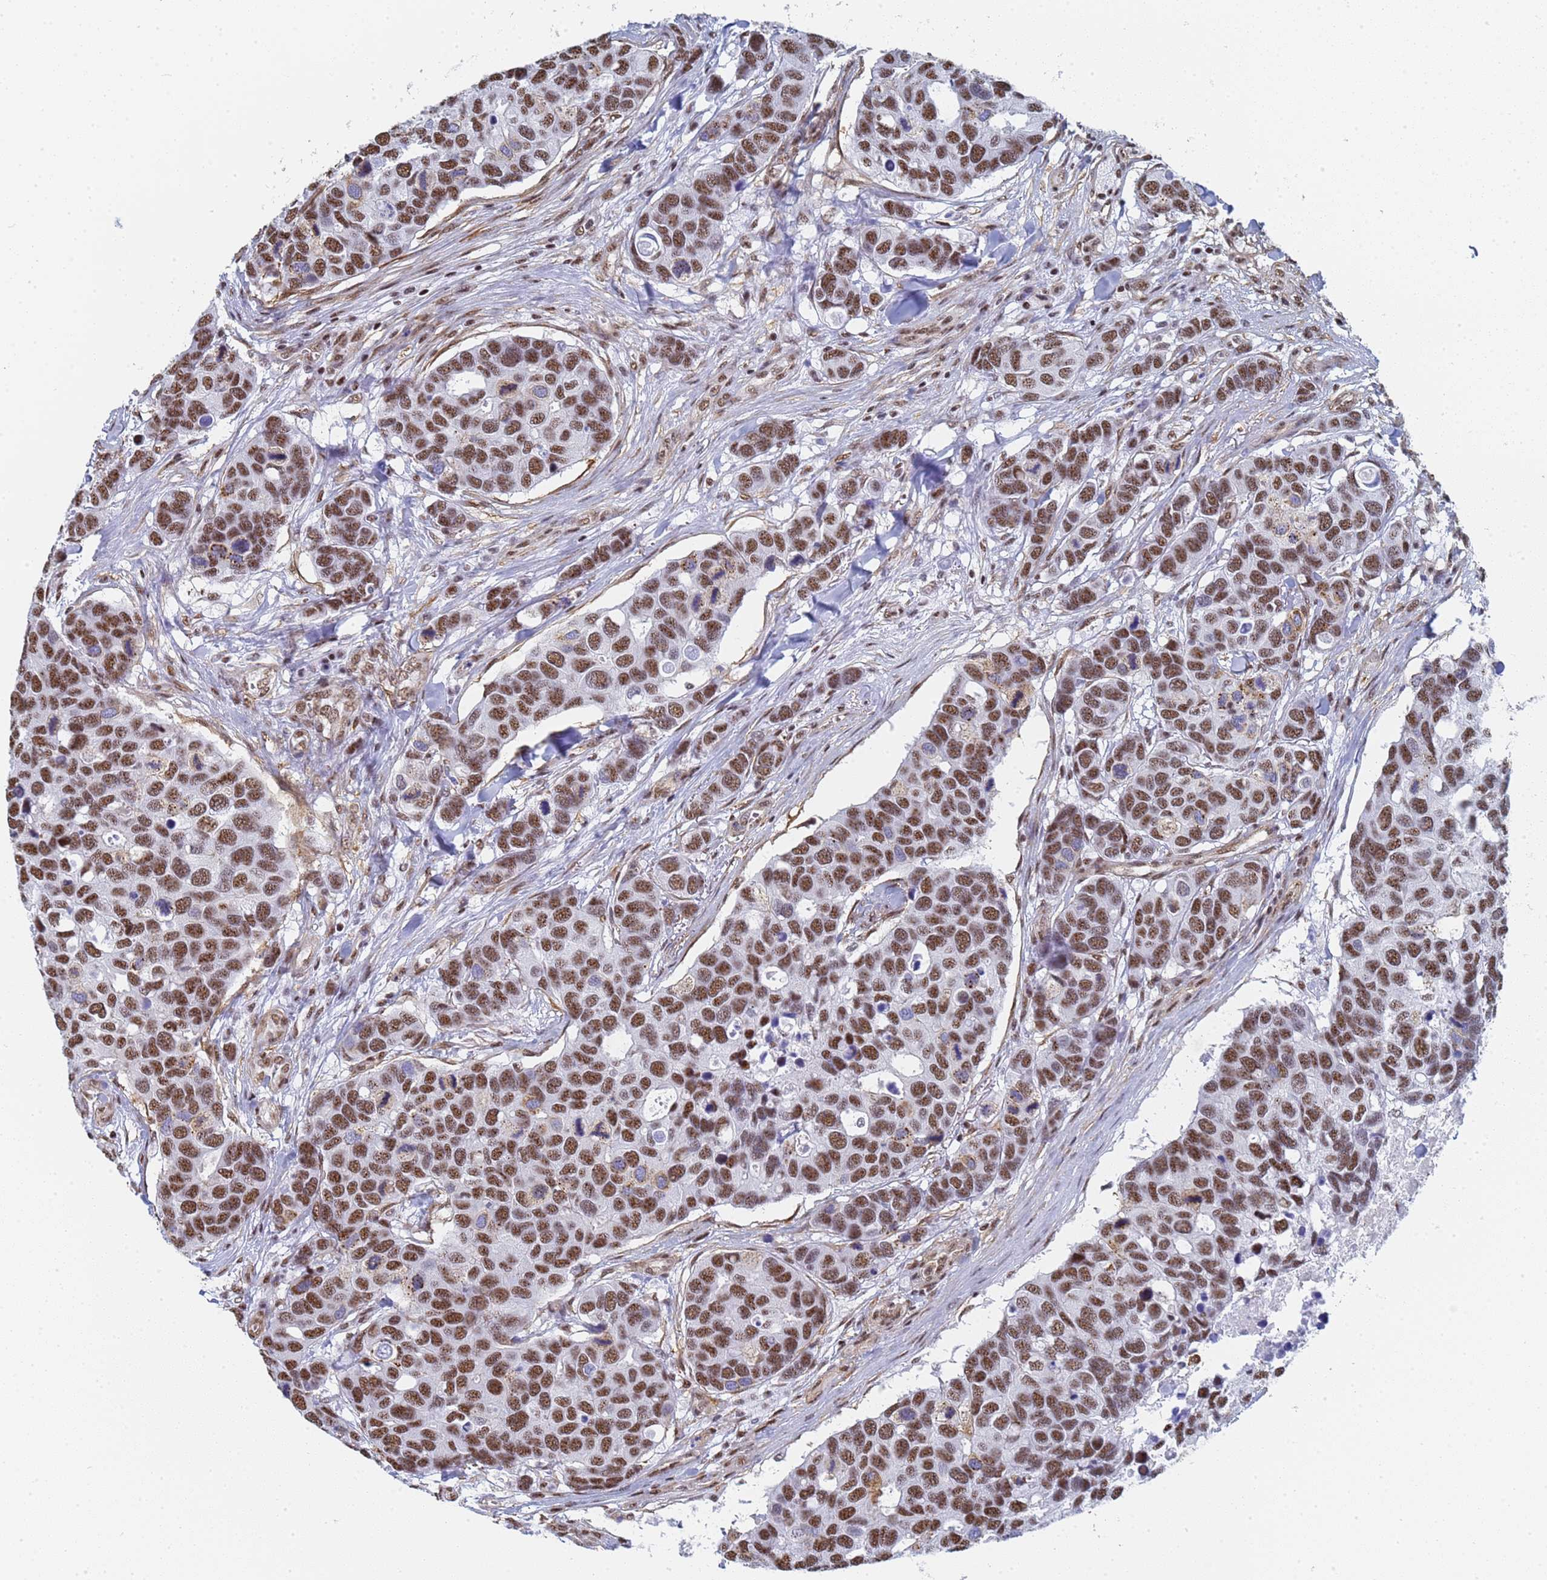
{"staining": {"intensity": "strong", "quantity": ">75%", "location": "nuclear"}, "tissue": "breast cancer", "cell_type": "Tumor cells", "image_type": "cancer", "snomed": [{"axis": "morphology", "description": "Duct carcinoma"}, {"axis": "topography", "description": "Breast"}], "caption": "Immunohistochemistry (IHC) (DAB) staining of intraductal carcinoma (breast) displays strong nuclear protein expression in about >75% of tumor cells. The staining was performed using DAB to visualize the protein expression in brown, while the nuclei were stained in blue with hematoxylin (Magnification: 20x).", "gene": "PRRT4", "patient": {"sex": "female", "age": 83}}